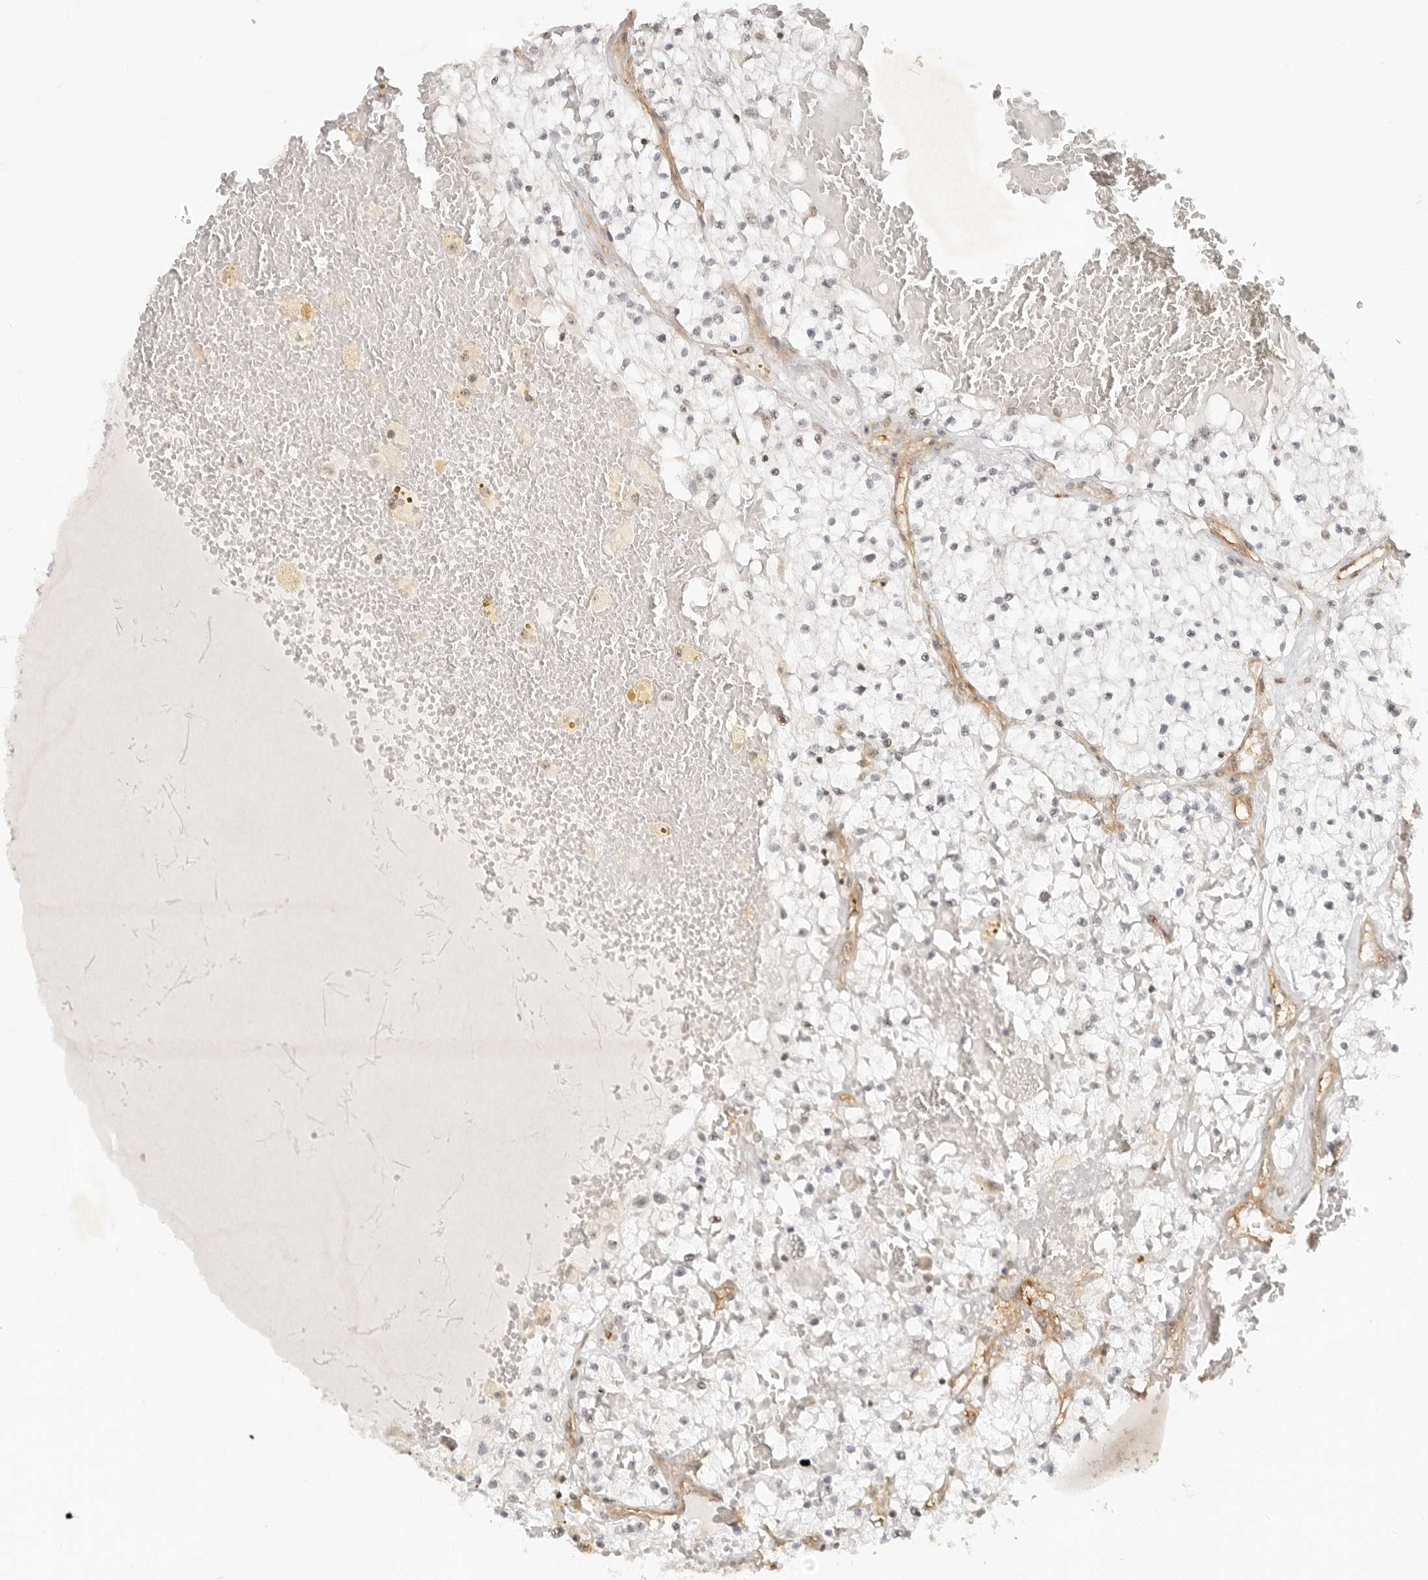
{"staining": {"intensity": "negative", "quantity": "none", "location": "none"}, "tissue": "renal cancer", "cell_type": "Tumor cells", "image_type": "cancer", "snomed": [{"axis": "morphology", "description": "Normal tissue, NOS"}, {"axis": "morphology", "description": "Adenocarcinoma, NOS"}, {"axis": "topography", "description": "Kidney"}], "caption": "IHC image of neoplastic tissue: renal cancer (adenocarcinoma) stained with DAB displays no significant protein positivity in tumor cells.", "gene": "BAP1", "patient": {"sex": "male", "age": 68}}